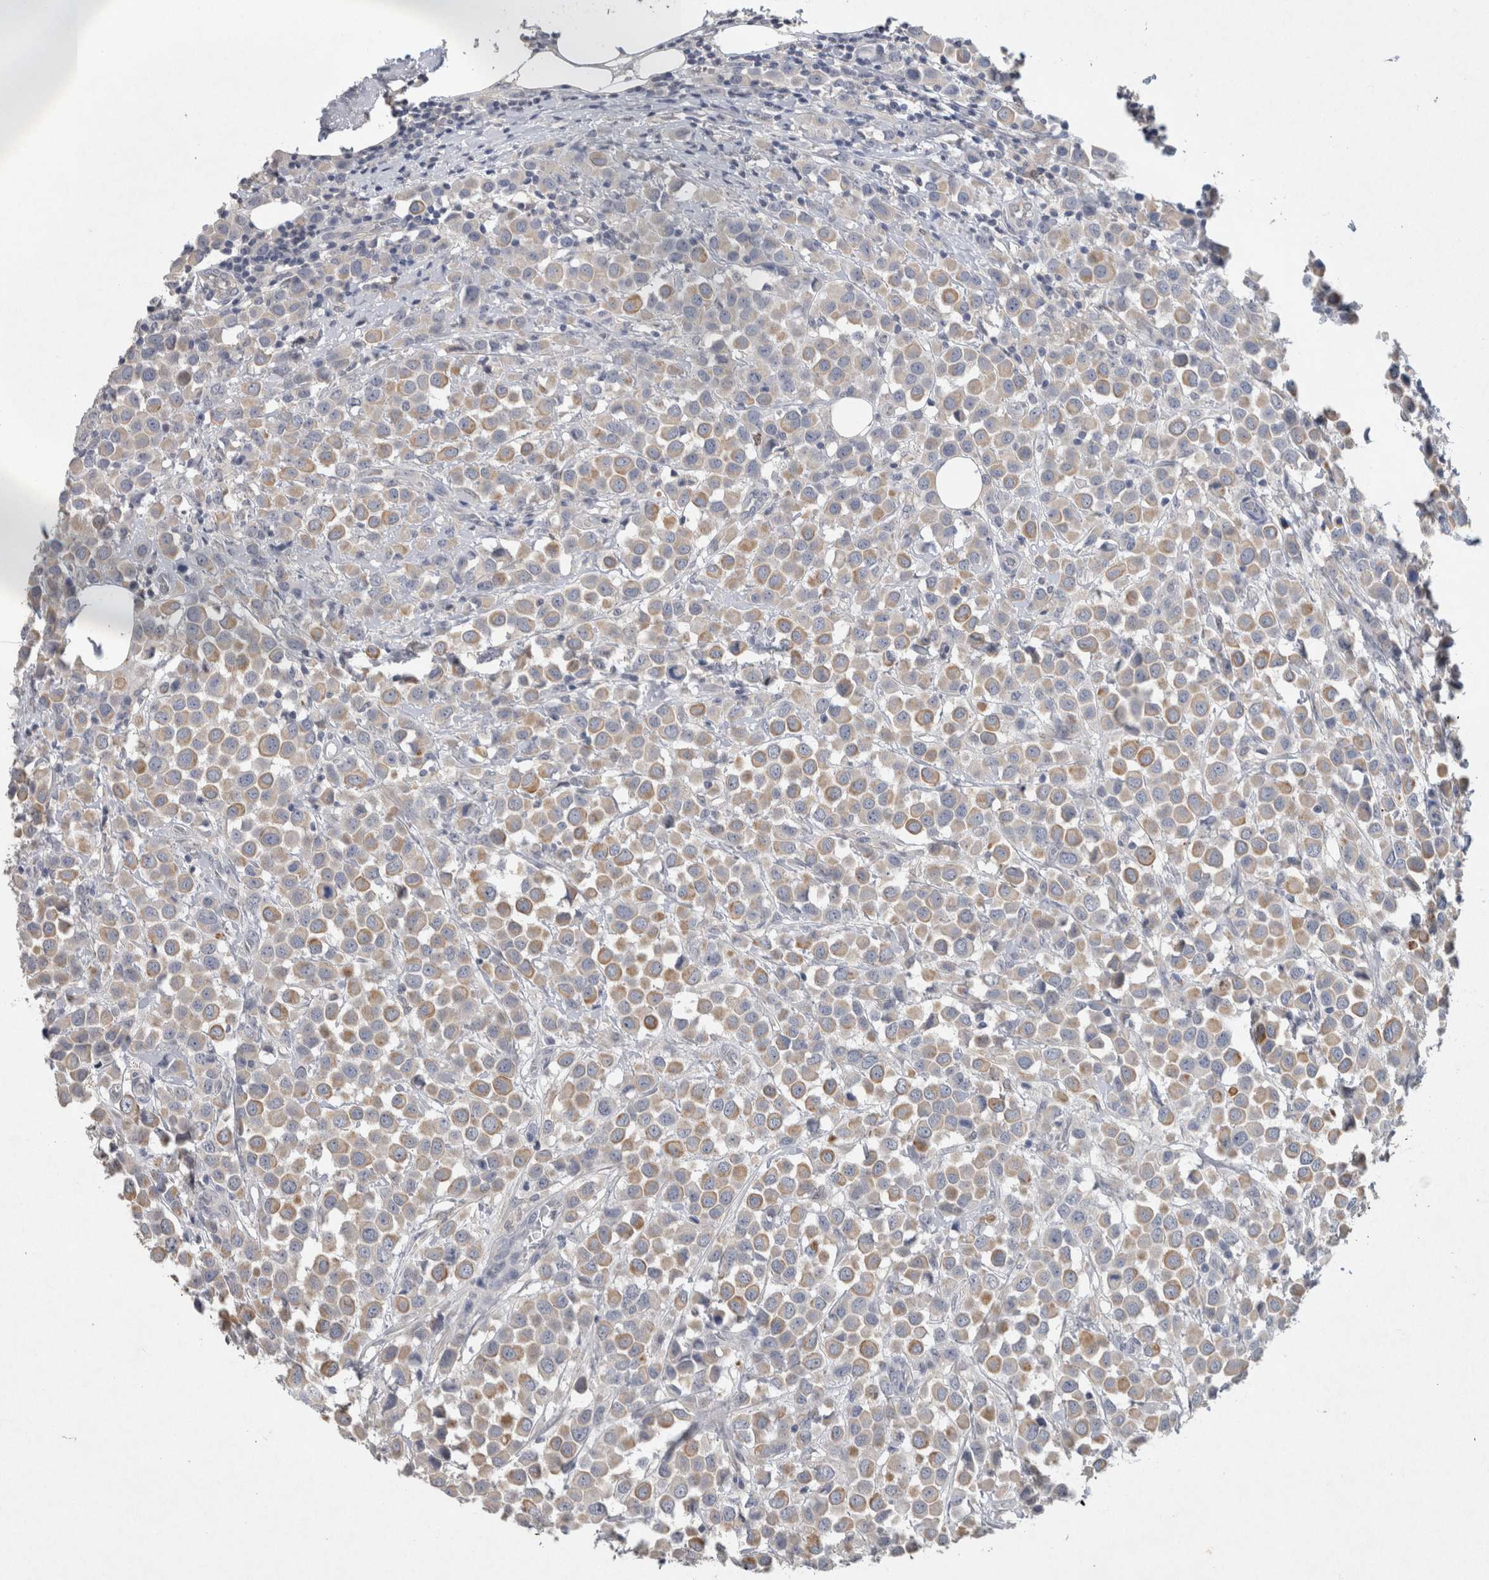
{"staining": {"intensity": "moderate", "quantity": "25%-75%", "location": "cytoplasmic/membranous"}, "tissue": "breast cancer", "cell_type": "Tumor cells", "image_type": "cancer", "snomed": [{"axis": "morphology", "description": "Duct carcinoma"}, {"axis": "topography", "description": "Breast"}], "caption": "The micrograph displays immunohistochemical staining of breast cancer (invasive ductal carcinoma). There is moderate cytoplasmic/membranous staining is appreciated in approximately 25%-75% of tumor cells.", "gene": "HEXD", "patient": {"sex": "female", "age": 61}}